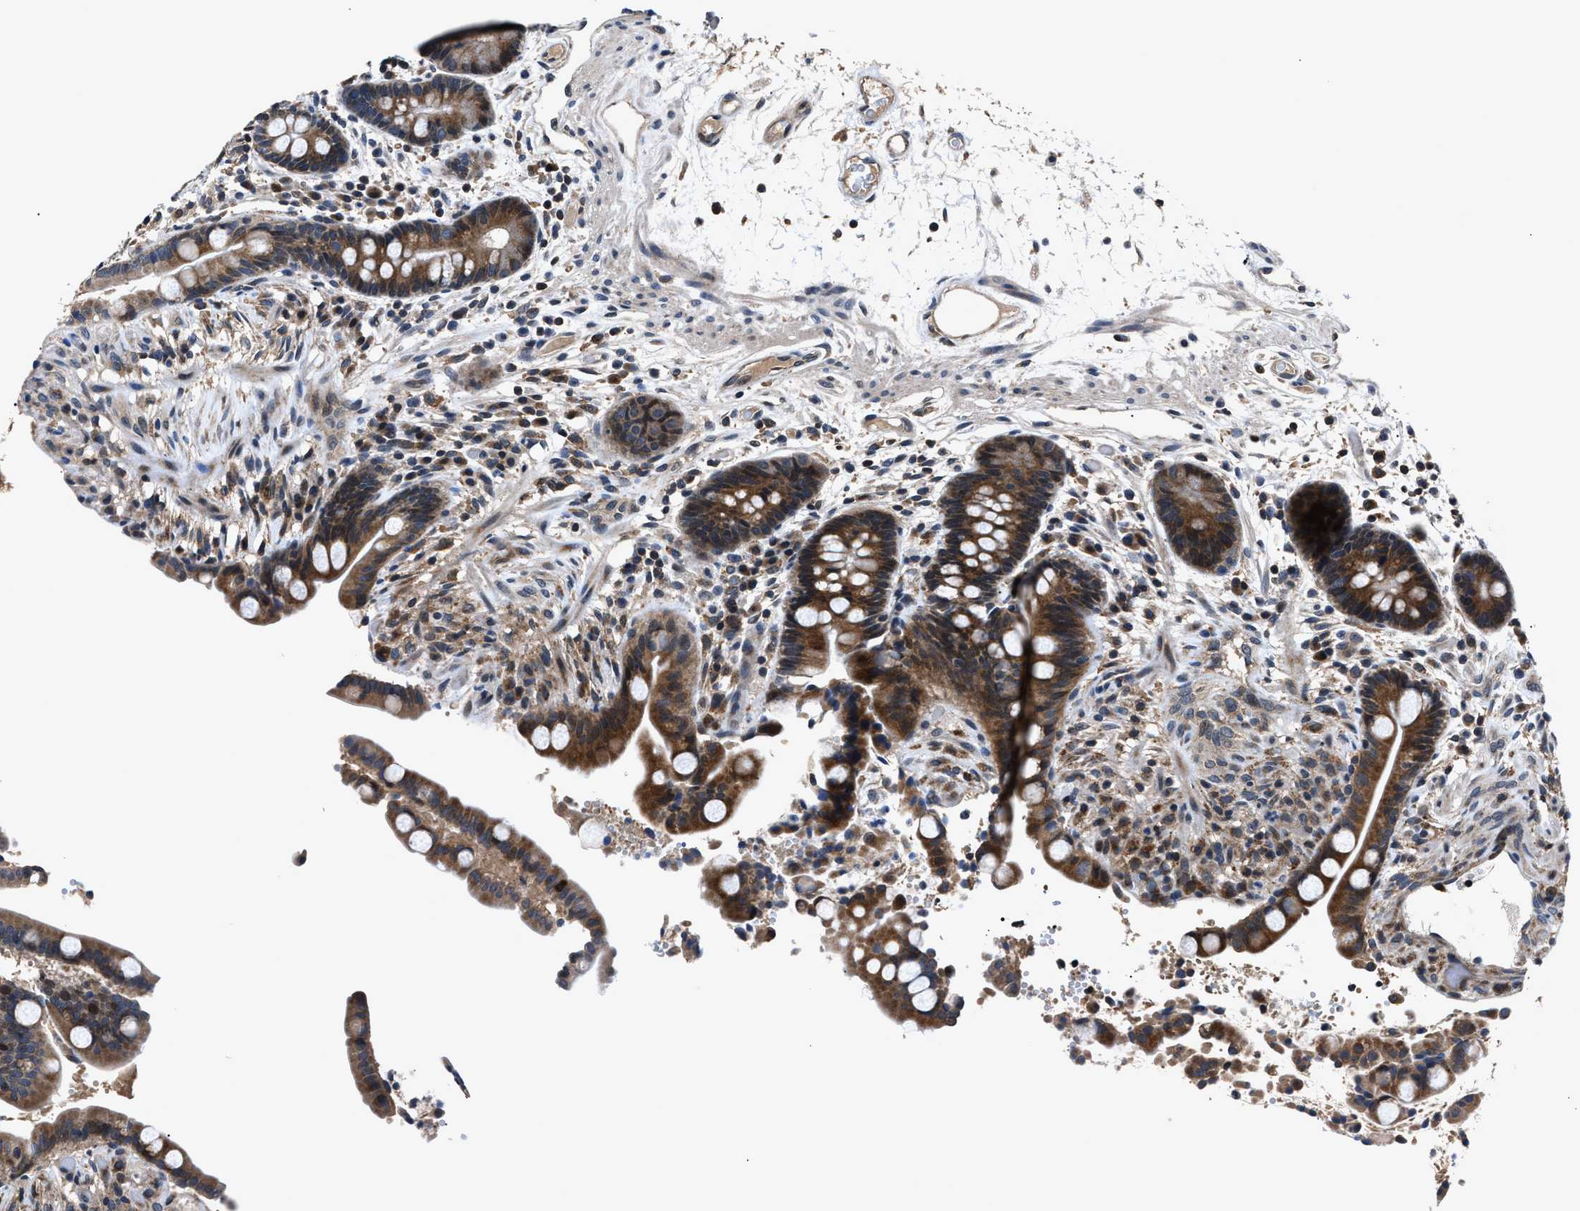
{"staining": {"intensity": "moderate", "quantity": ">75%", "location": "cytoplasmic/membranous,nuclear"}, "tissue": "colon", "cell_type": "Endothelial cells", "image_type": "normal", "snomed": [{"axis": "morphology", "description": "Normal tissue, NOS"}, {"axis": "topography", "description": "Colon"}], "caption": "Endothelial cells exhibit medium levels of moderate cytoplasmic/membranous,nuclear expression in approximately >75% of cells in normal human colon.", "gene": "TNRC18", "patient": {"sex": "male", "age": 73}}